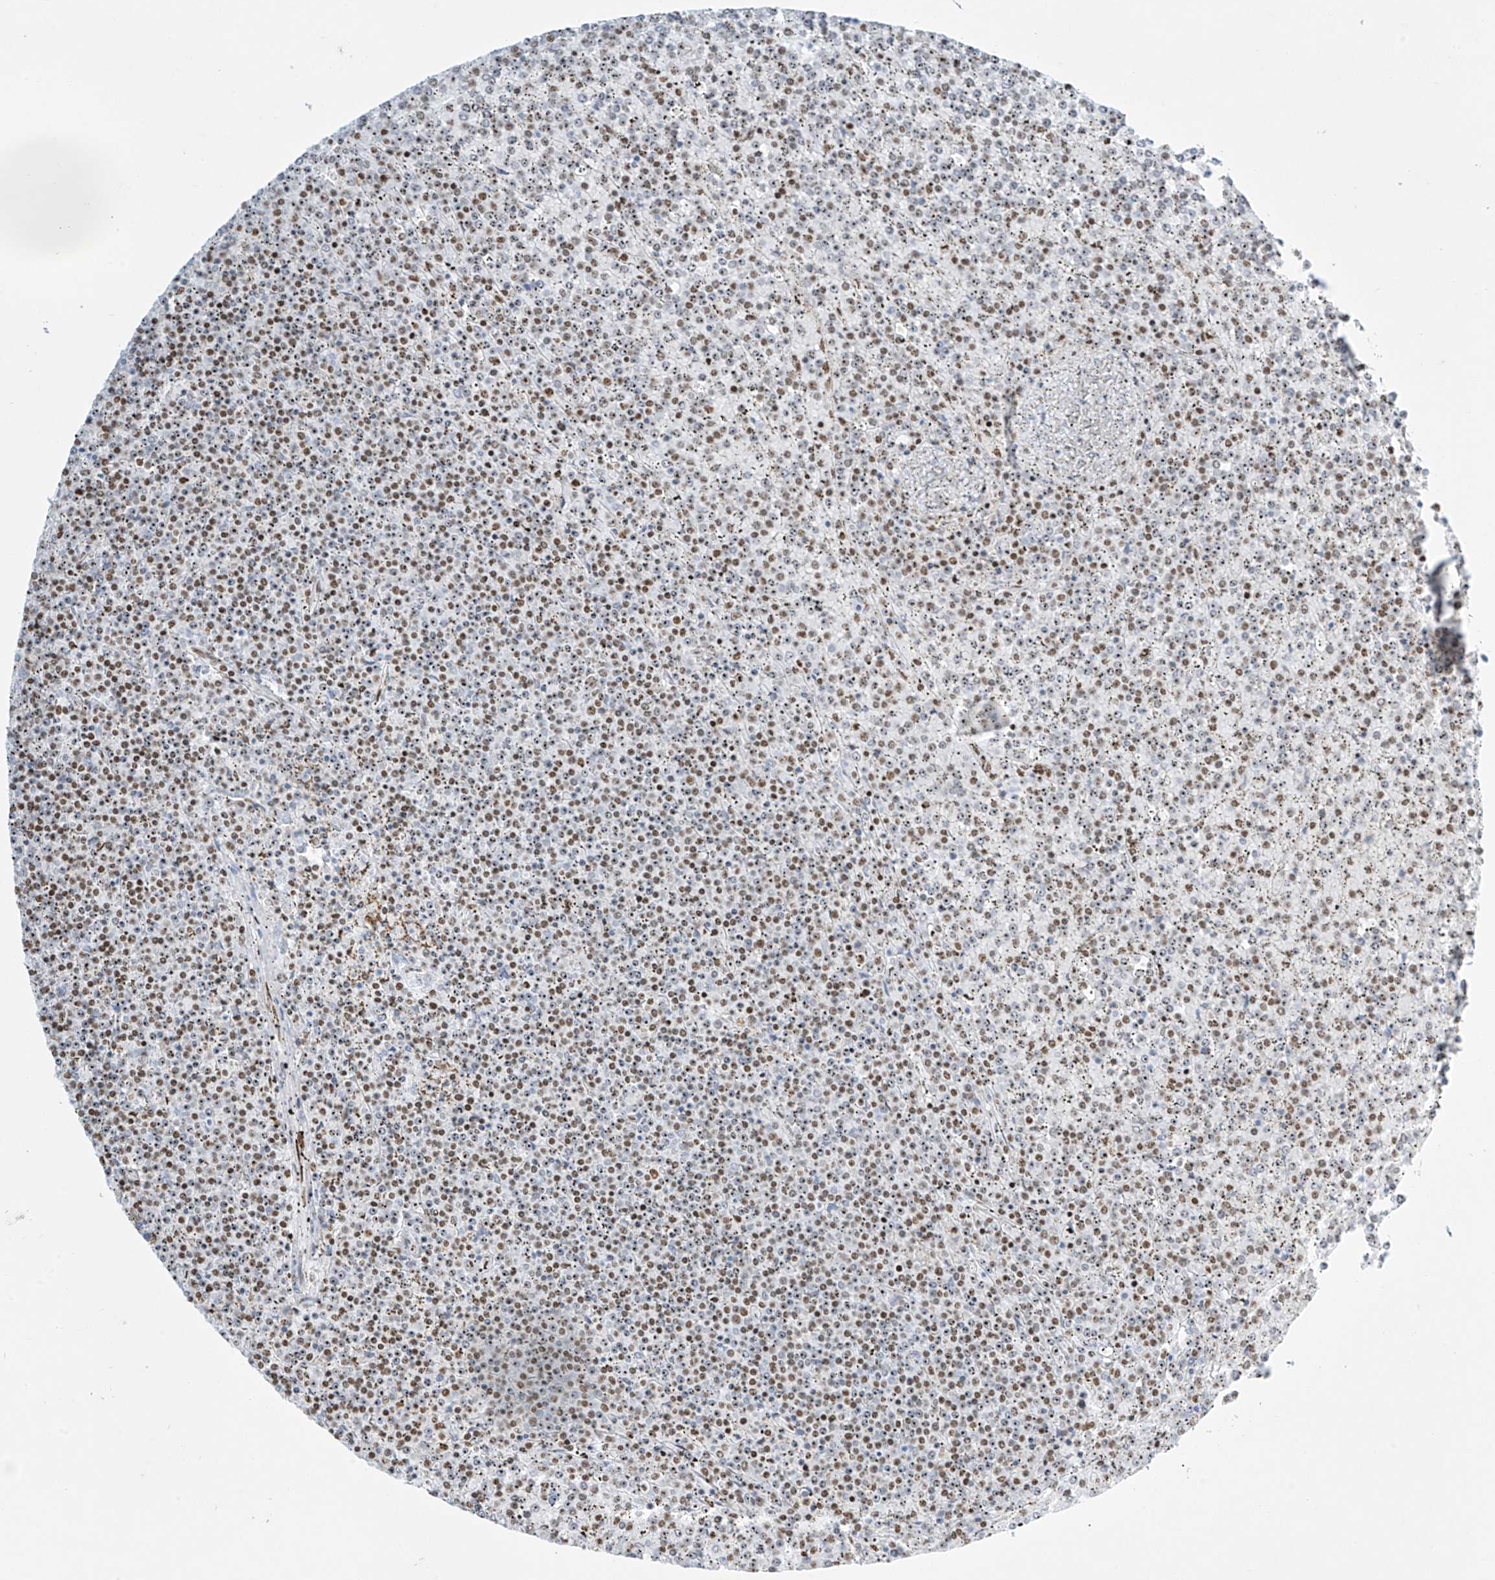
{"staining": {"intensity": "moderate", "quantity": "25%-75%", "location": "nuclear"}, "tissue": "lymphoma", "cell_type": "Tumor cells", "image_type": "cancer", "snomed": [{"axis": "morphology", "description": "Malignant lymphoma, non-Hodgkin's type, Low grade"}, {"axis": "topography", "description": "Spleen"}], "caption": "Brown immunohistochemical staining in human lymphoma exhibits moderate nuclear staining in about 25%-75% of tumor cells.", "gene": "MS4A6A", "patient": {"sex": "female", "age": 19}}